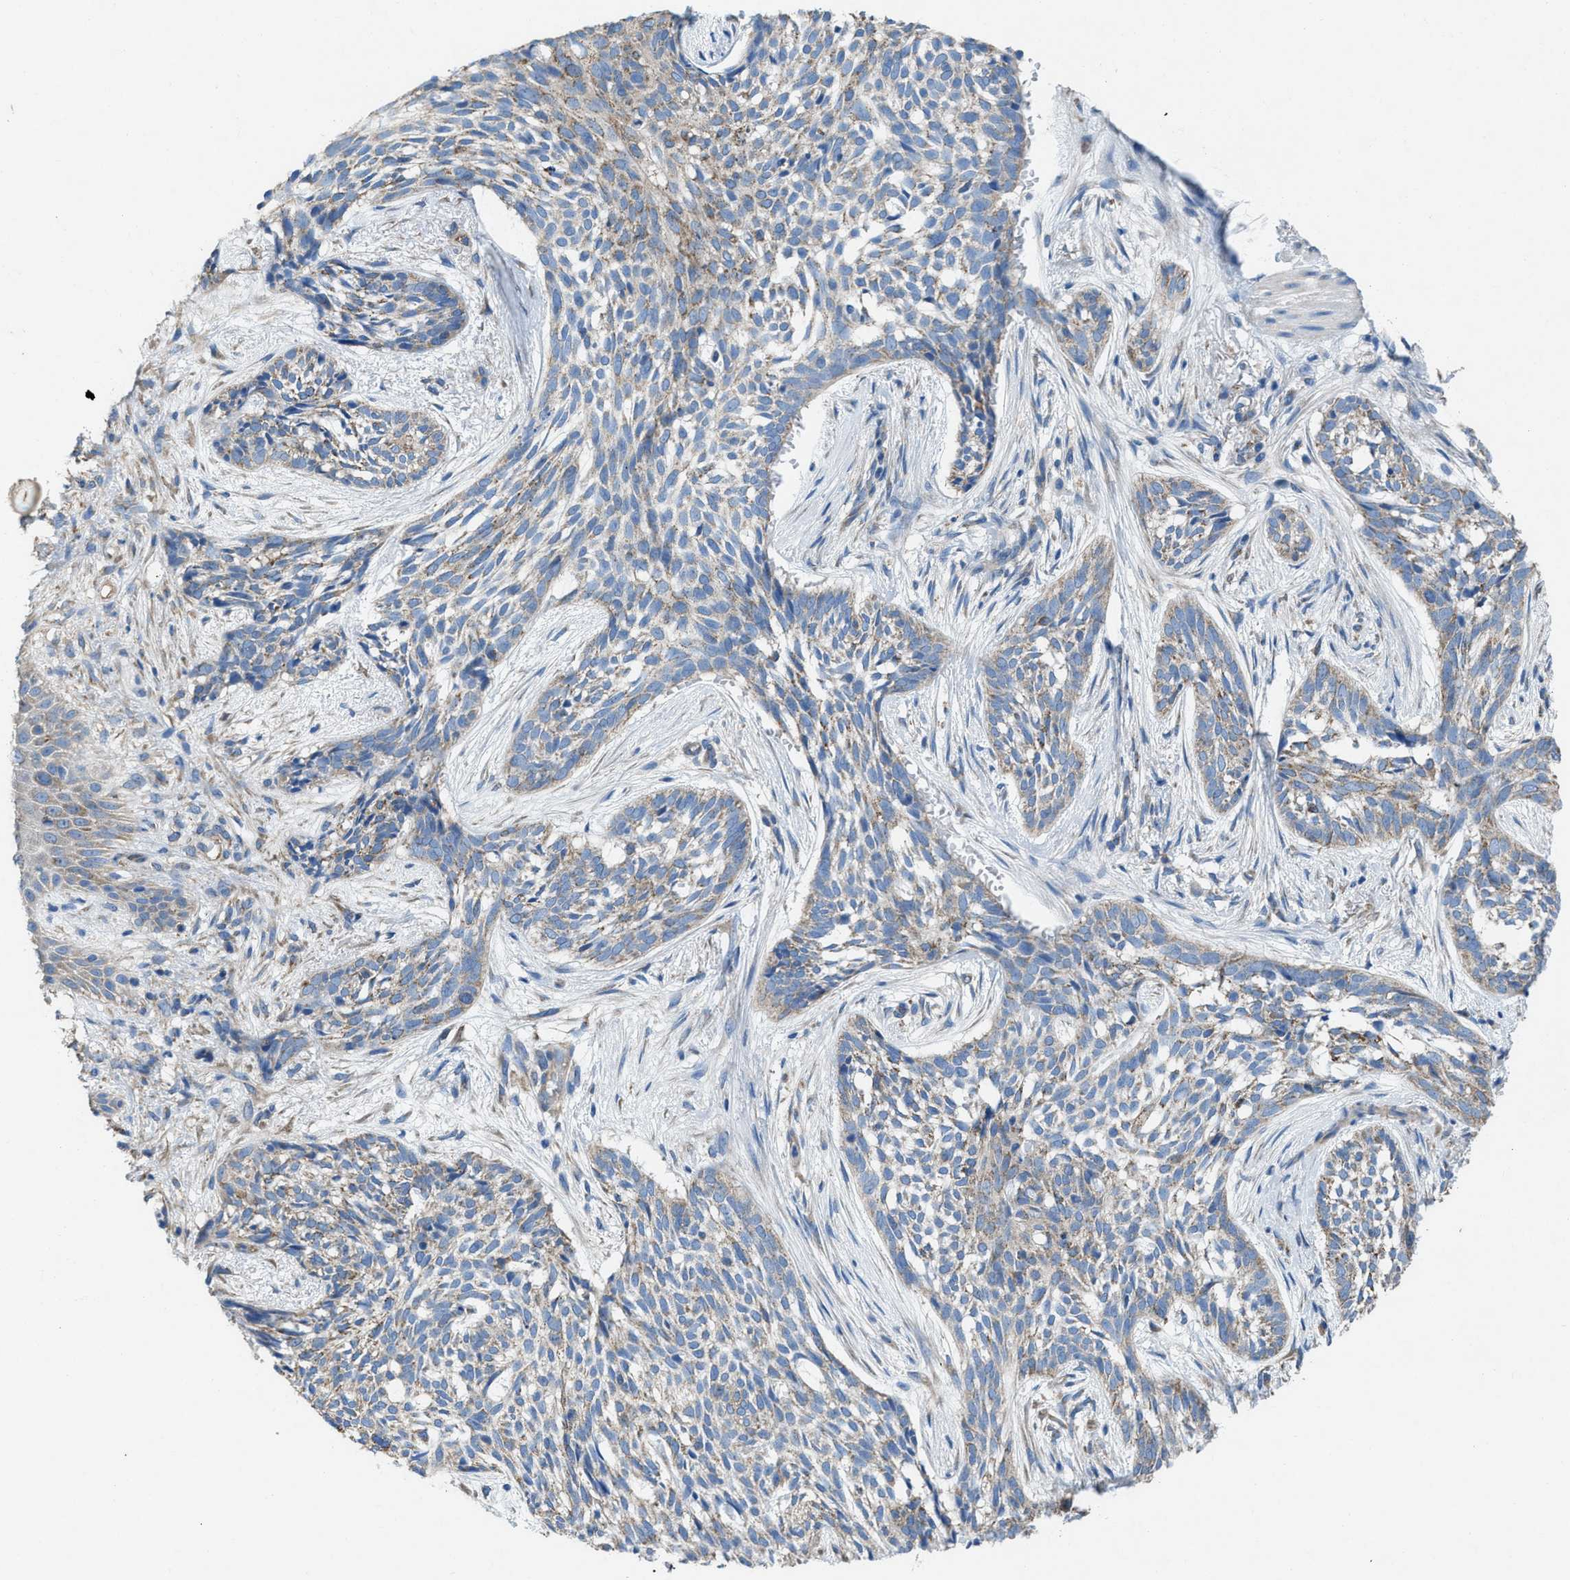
{"staining": {"intensity": "weak", "quantity": "25%-75%", "location": "cytoplasmic/membranous"}, "tissue": "skin cancer", "cell_type": "Tumor cells", "image_type": "cancer", "snomed": [{"axis": "morphology", "description": "Basal cell carcinoma"}, {"axis": "topography", "description": "Skin"}], "caption": "Basal cell carcinoma (skin) was stained to show a protein in brown. There is low levels of weak cytoplasmic/membranous positivity in approximately 25%-75% of tumor cells.", "gene": "DOLPP1", "patient": {"sex": "female", "age": 88}}